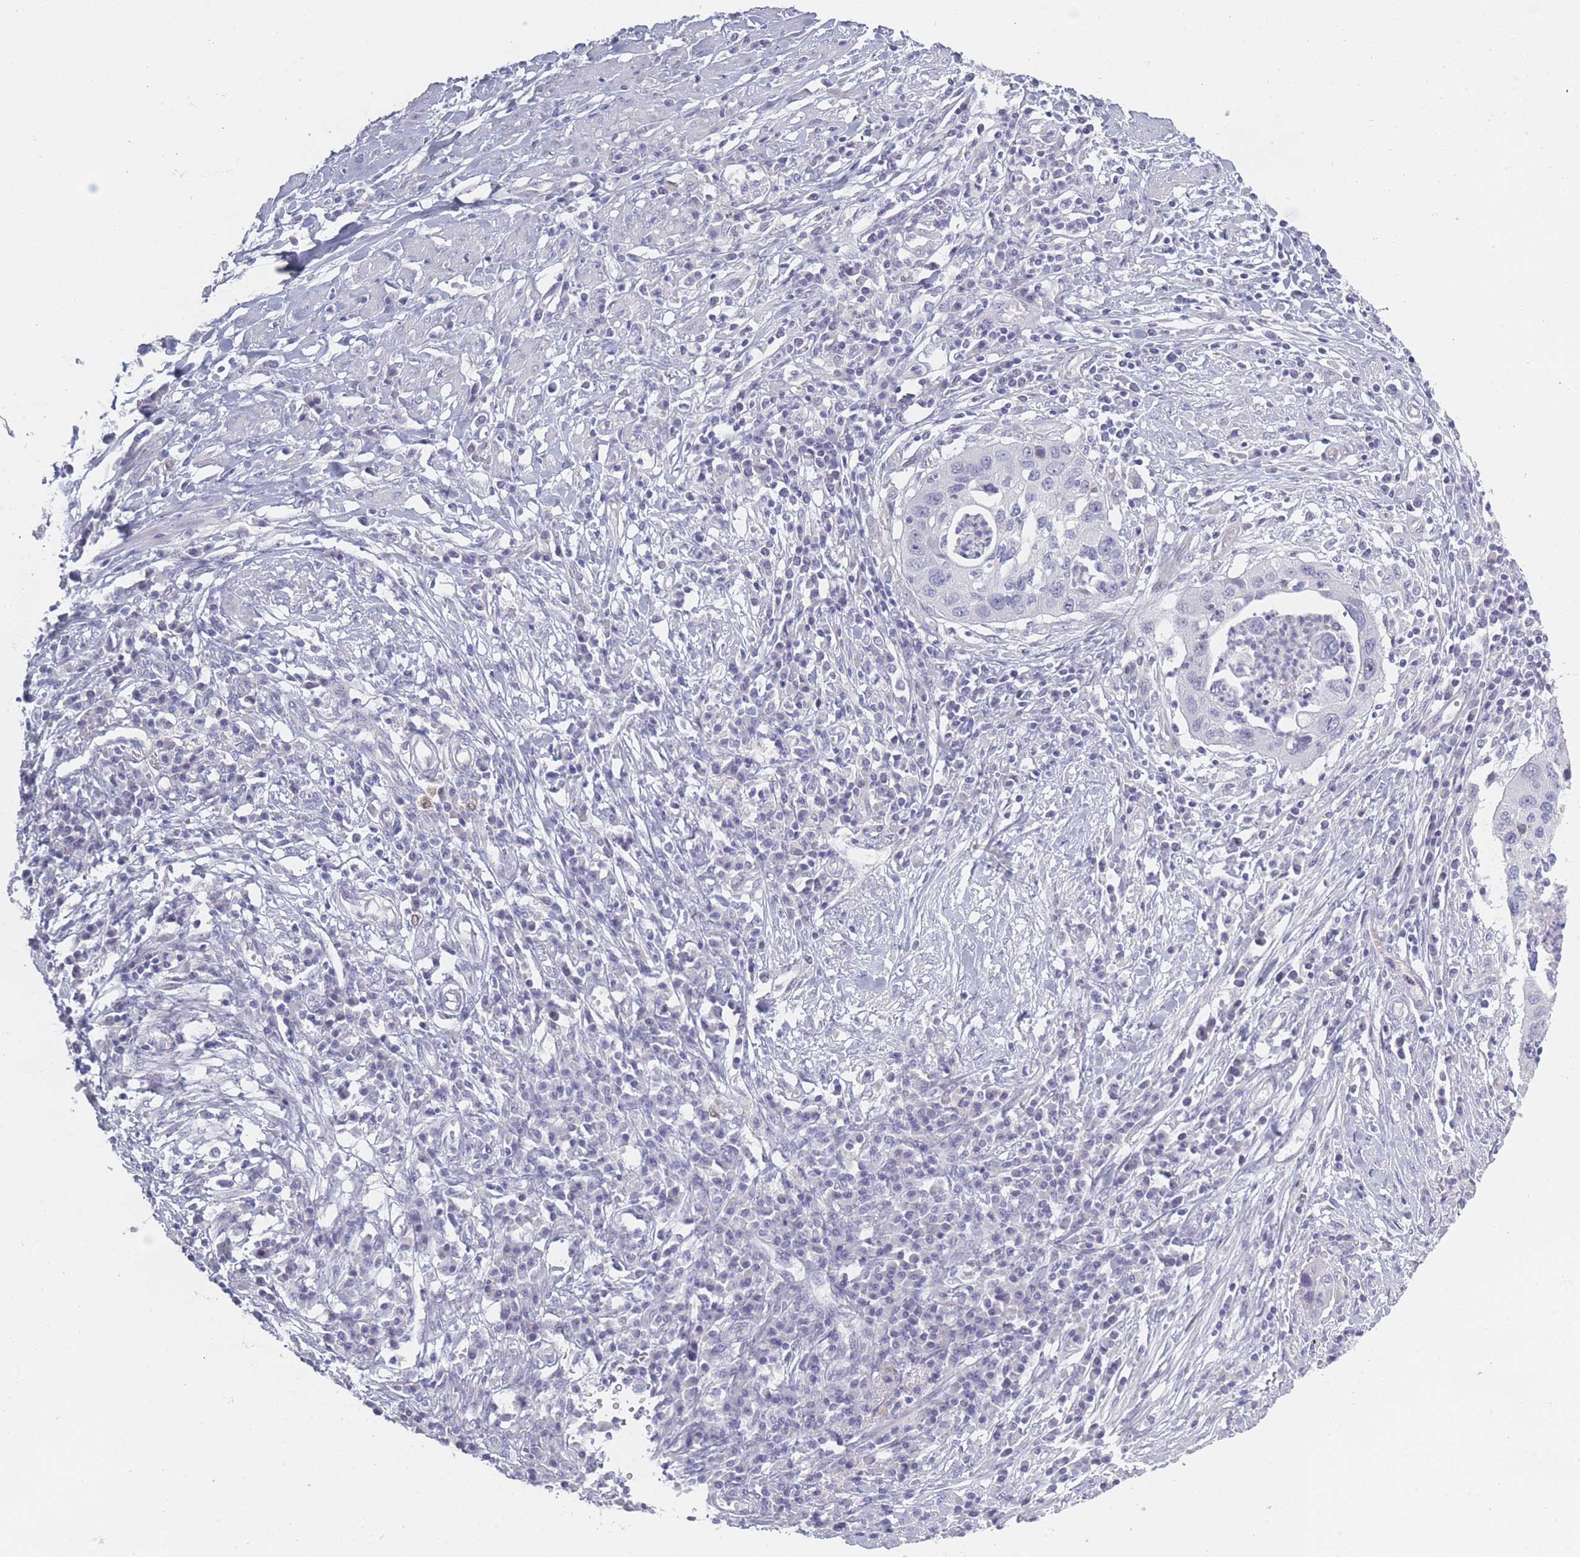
{"staining": {"intensity": "negative", "quantity": "none", "location": "none"}, "tissue": "cervical cancer", "cell_type": "Tumor cells", "image_type": "cancer", "snomed": [{"axis": "morphology", "description": "Squamous cell carcinoma, NOS"}, {"axis": "topography", "description": "Cervix"}], "caption": "This is an immunohistochemistry image of cervical squamous cell carcinoma. There is no expression in tumor cells.", "gene": "ROS1", "patient": {"sex": "female", "age": 38}}